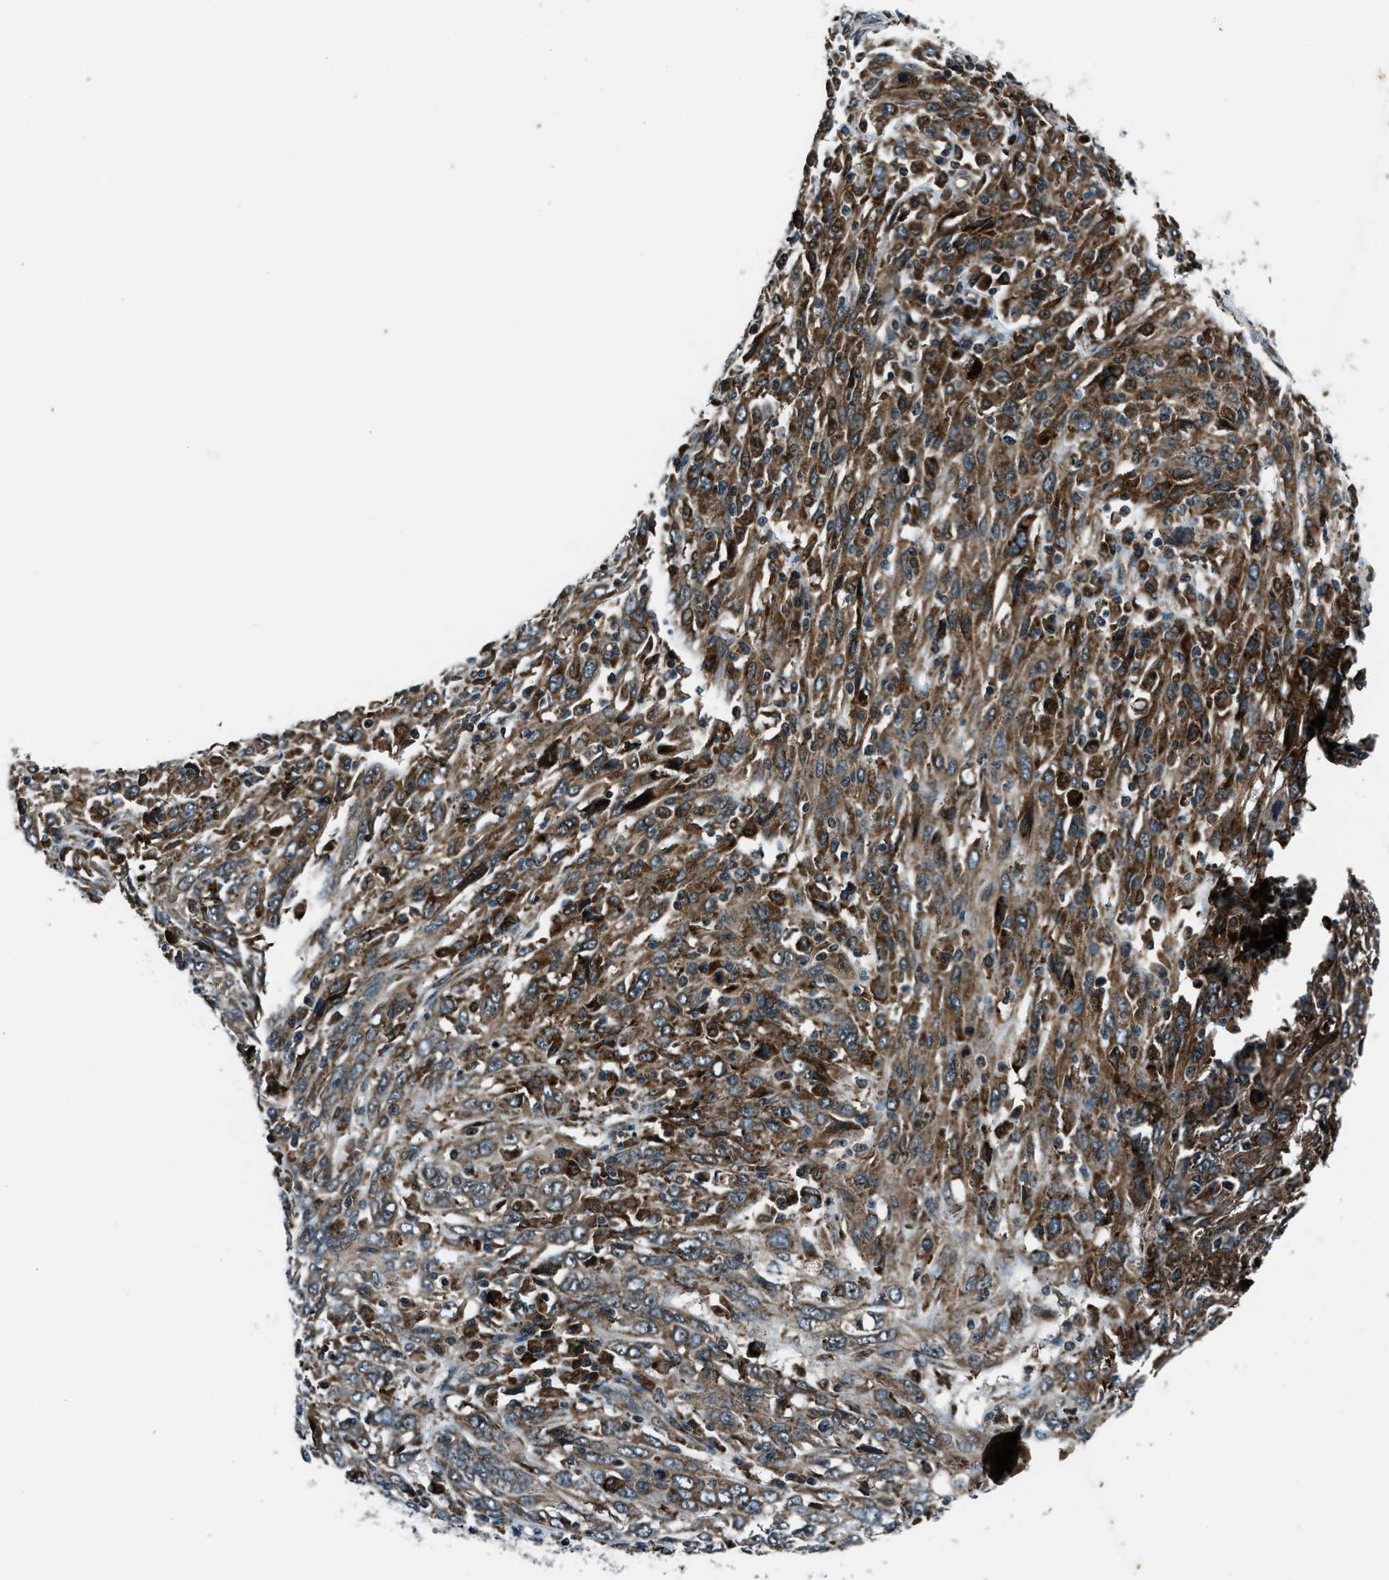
{"staining": {"intensity": "strong", "quantity": ">75%", "location": "cytoplasmic/membranous"}, "tissue": "cervical cancer", "cell_type": "Tumor cells", "image_type": "cancer", "snomed": [{"axis": "morphology", "description": "Squamous cell carcinoma, NOS"}, {"axis": "topography", "description": "Cervix"}], "caption": "This image displays immunohistochemistry (IHC) staining of cervical cancer (squamous cell carcinoma), with high strong cytoplasmic/membranous positivity in approximately >75% of tumor cells.", "gene": "ACTL9", "patient": {"sex": "female", "age": 46}}